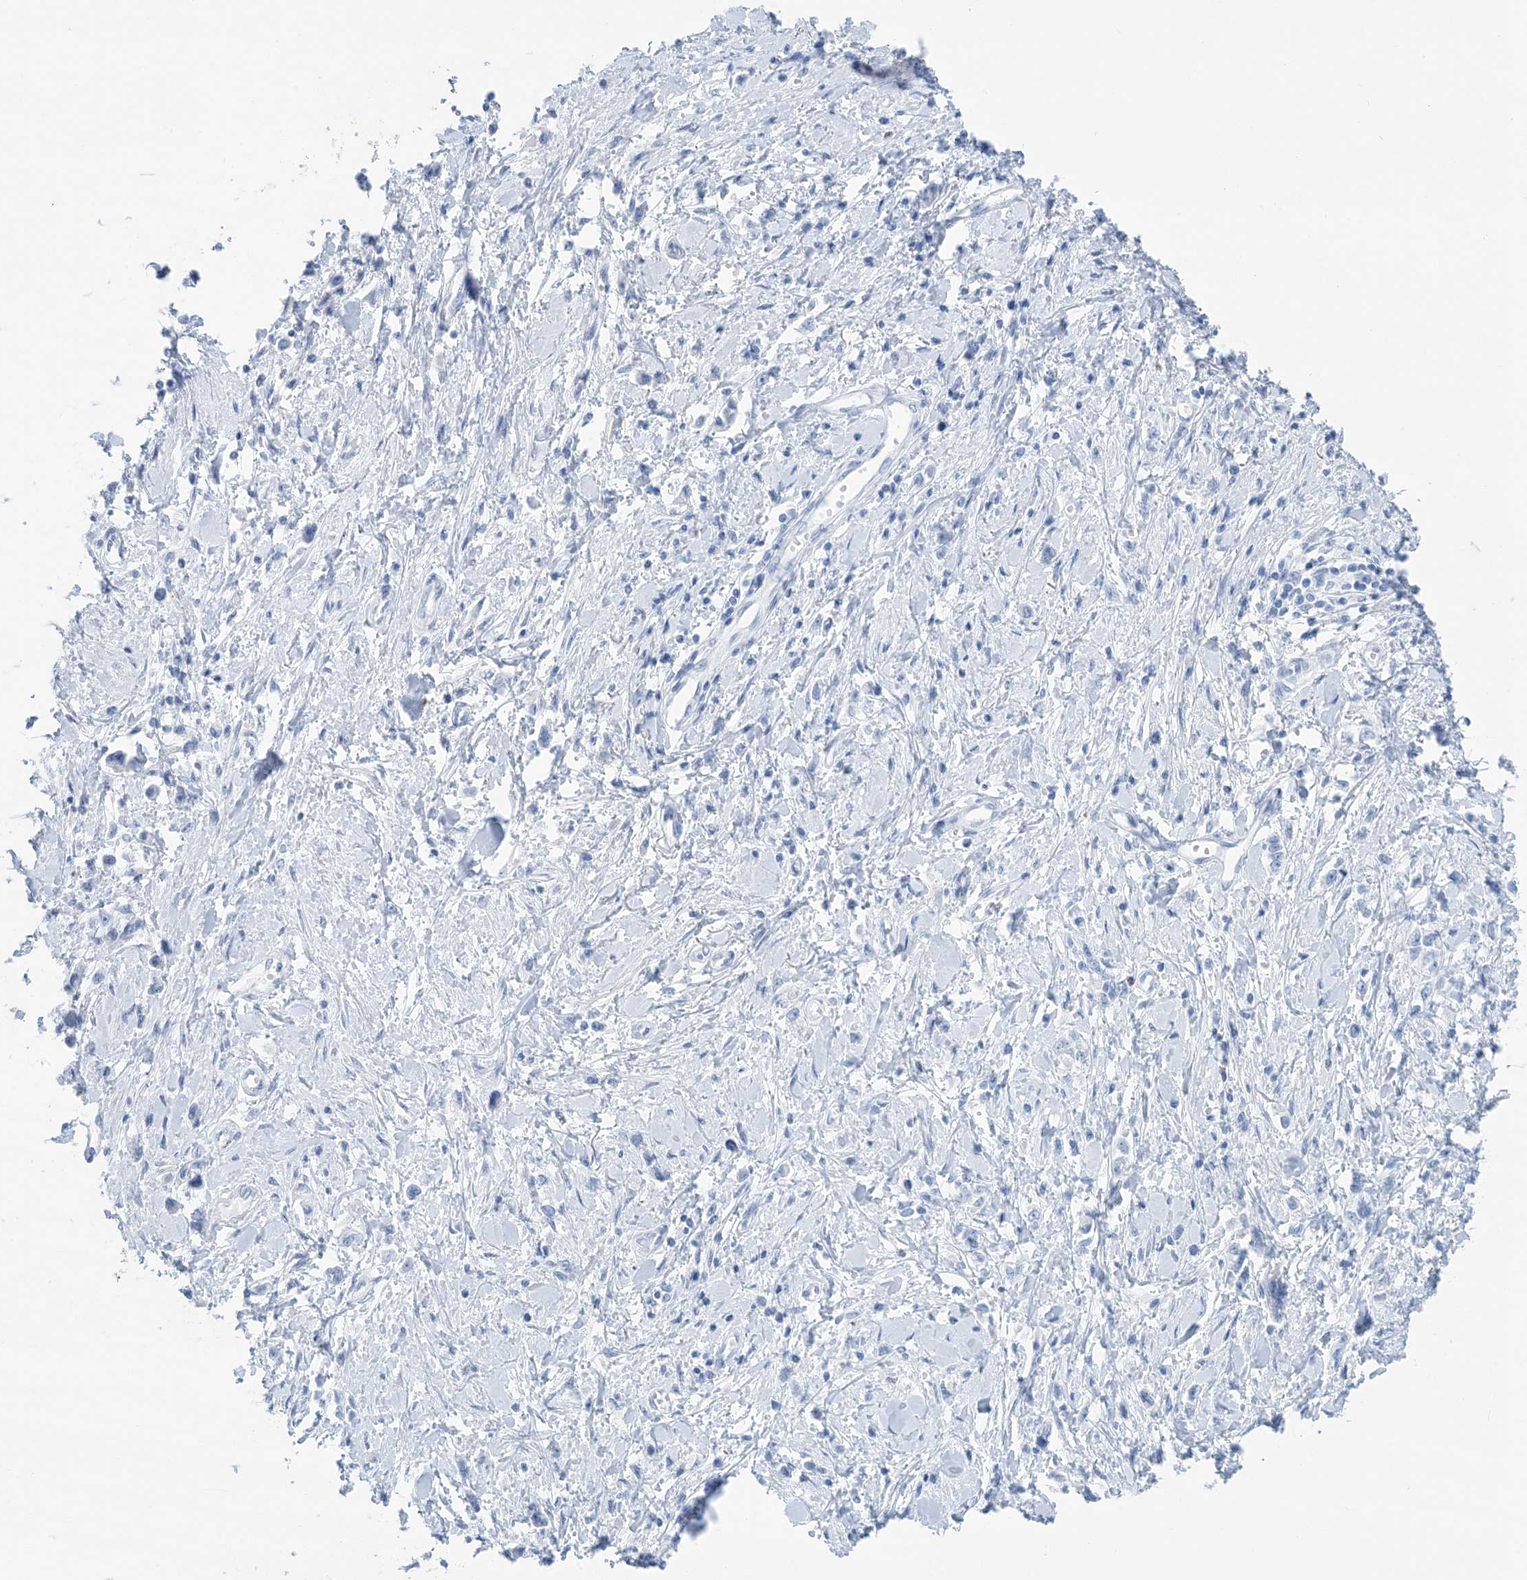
{"staining": {"intensity": "negative", "quantity": "none", "location": "none"}, "tissue": "stomach cancer", "cell_type": "Tumor cells", "image_type": "cancer", "snomed": [{"axis": "morphology", "description": "Adenocarcinoma, NOS"}, {"axis": "topography", "description": "Stomach"}], "caption": "Immunohistochemistry (IHC) micrograph of neoplastic tissue: adenocarcinoma (stomach) stained with DAB (3,3'-diaminobenzidine) demonstrates no significant protein positivity in tumor cells.", "gene": "SH3YL1", "patient": {"sex": "female", "age": 76}}